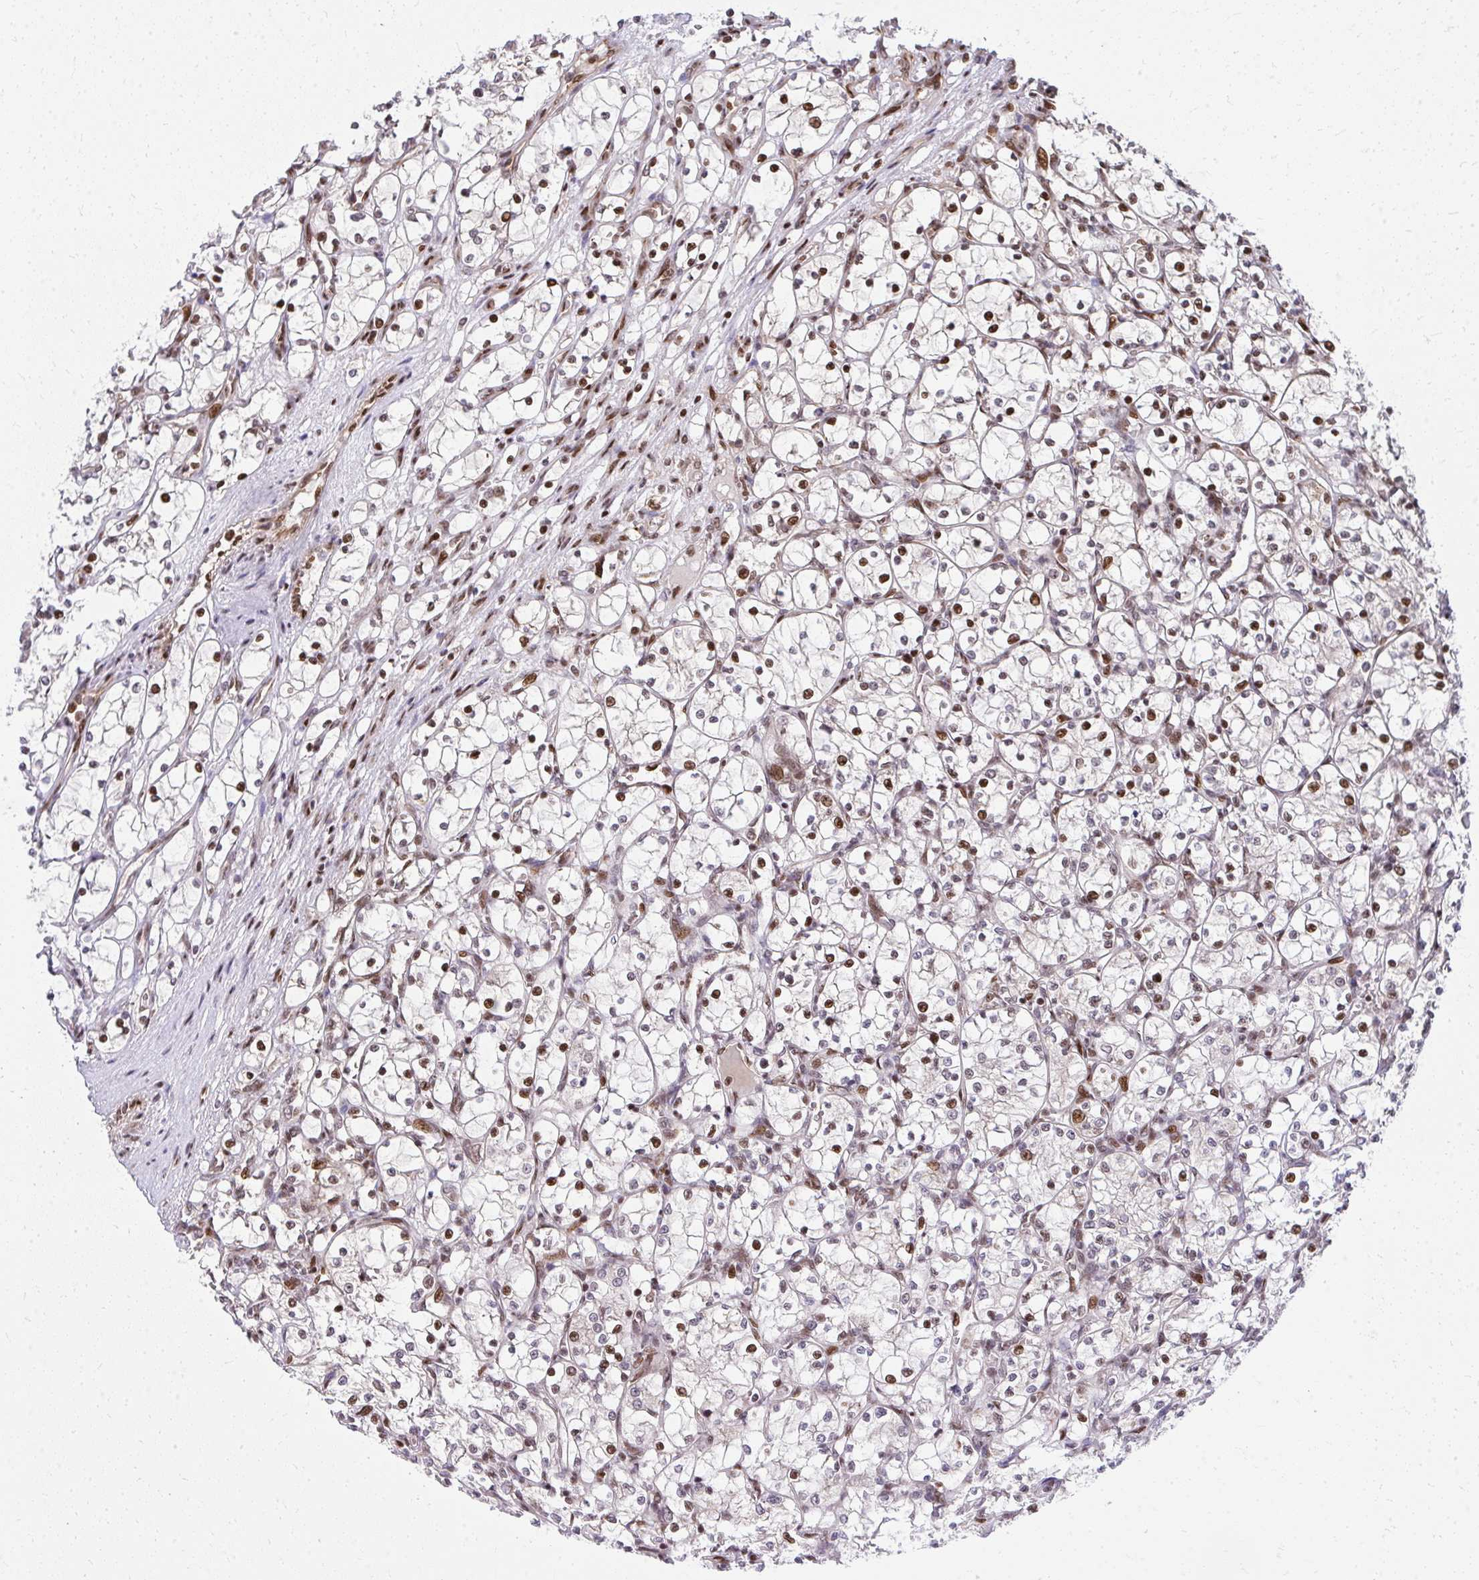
{"staining": {"intensity": "strong", "quantity": "25%-75%", "location": "nuclear"}, "tissue": "renal cancer", "cell_type": "Tumor cells", "image_type": "cancer", "snomed": [{"axis": "morphology", "description": "Adenocarcinoma, NOS"}, {"axis": "topography", "description": "Kidney"}], "caption": "Immunohistochemistry (IHC) (DAB (3,3'-diaminobenzidine)) staining of renal cancer demonstrates strong nuclear protein expression in about 25%-75% of tumor cells.", "gene": "PIGY", "patient": {"sex": "female", "age": 69}}